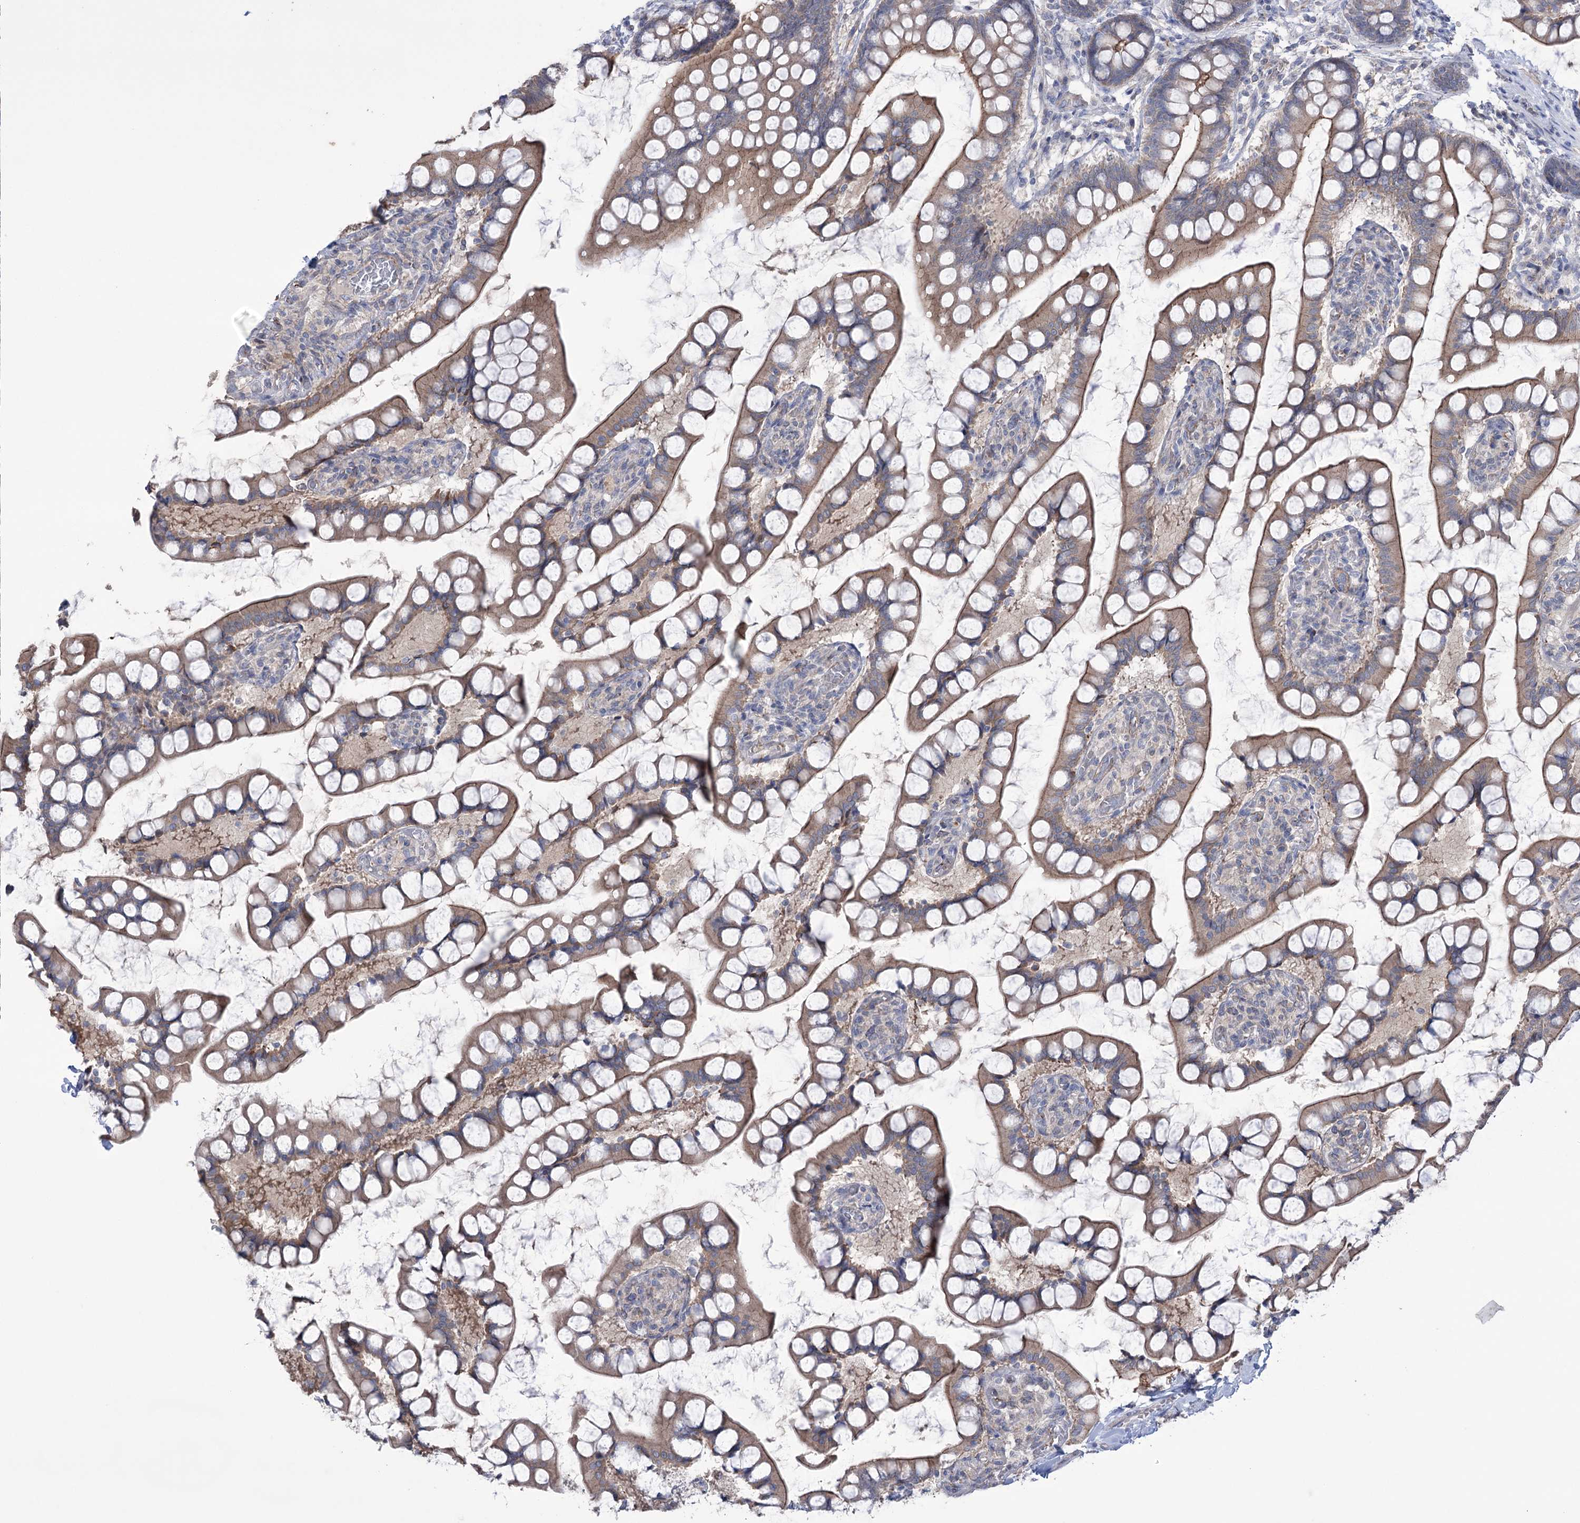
{"staining": {"intensity": "moderate", "quantity": ">75%", "location": "cytoplasmic/membranous"}, "tissue": "small intestine", "cell_type": "Glandular cells", "image_type": "normal", "snomed": [{"axis": "morphology", "description": "Normal tissue, NOS"}, {"axis": "topography", "description": "Small intestine"}], "caption": "This micrograph displays IHC staining of unremarkable human small intestine, with medium moderate cytoplasmic/membranous positivity in approximately >75% of glandular cells.", "gene": "TRIM71", "patient": {"sex": "male", "age": 52}}